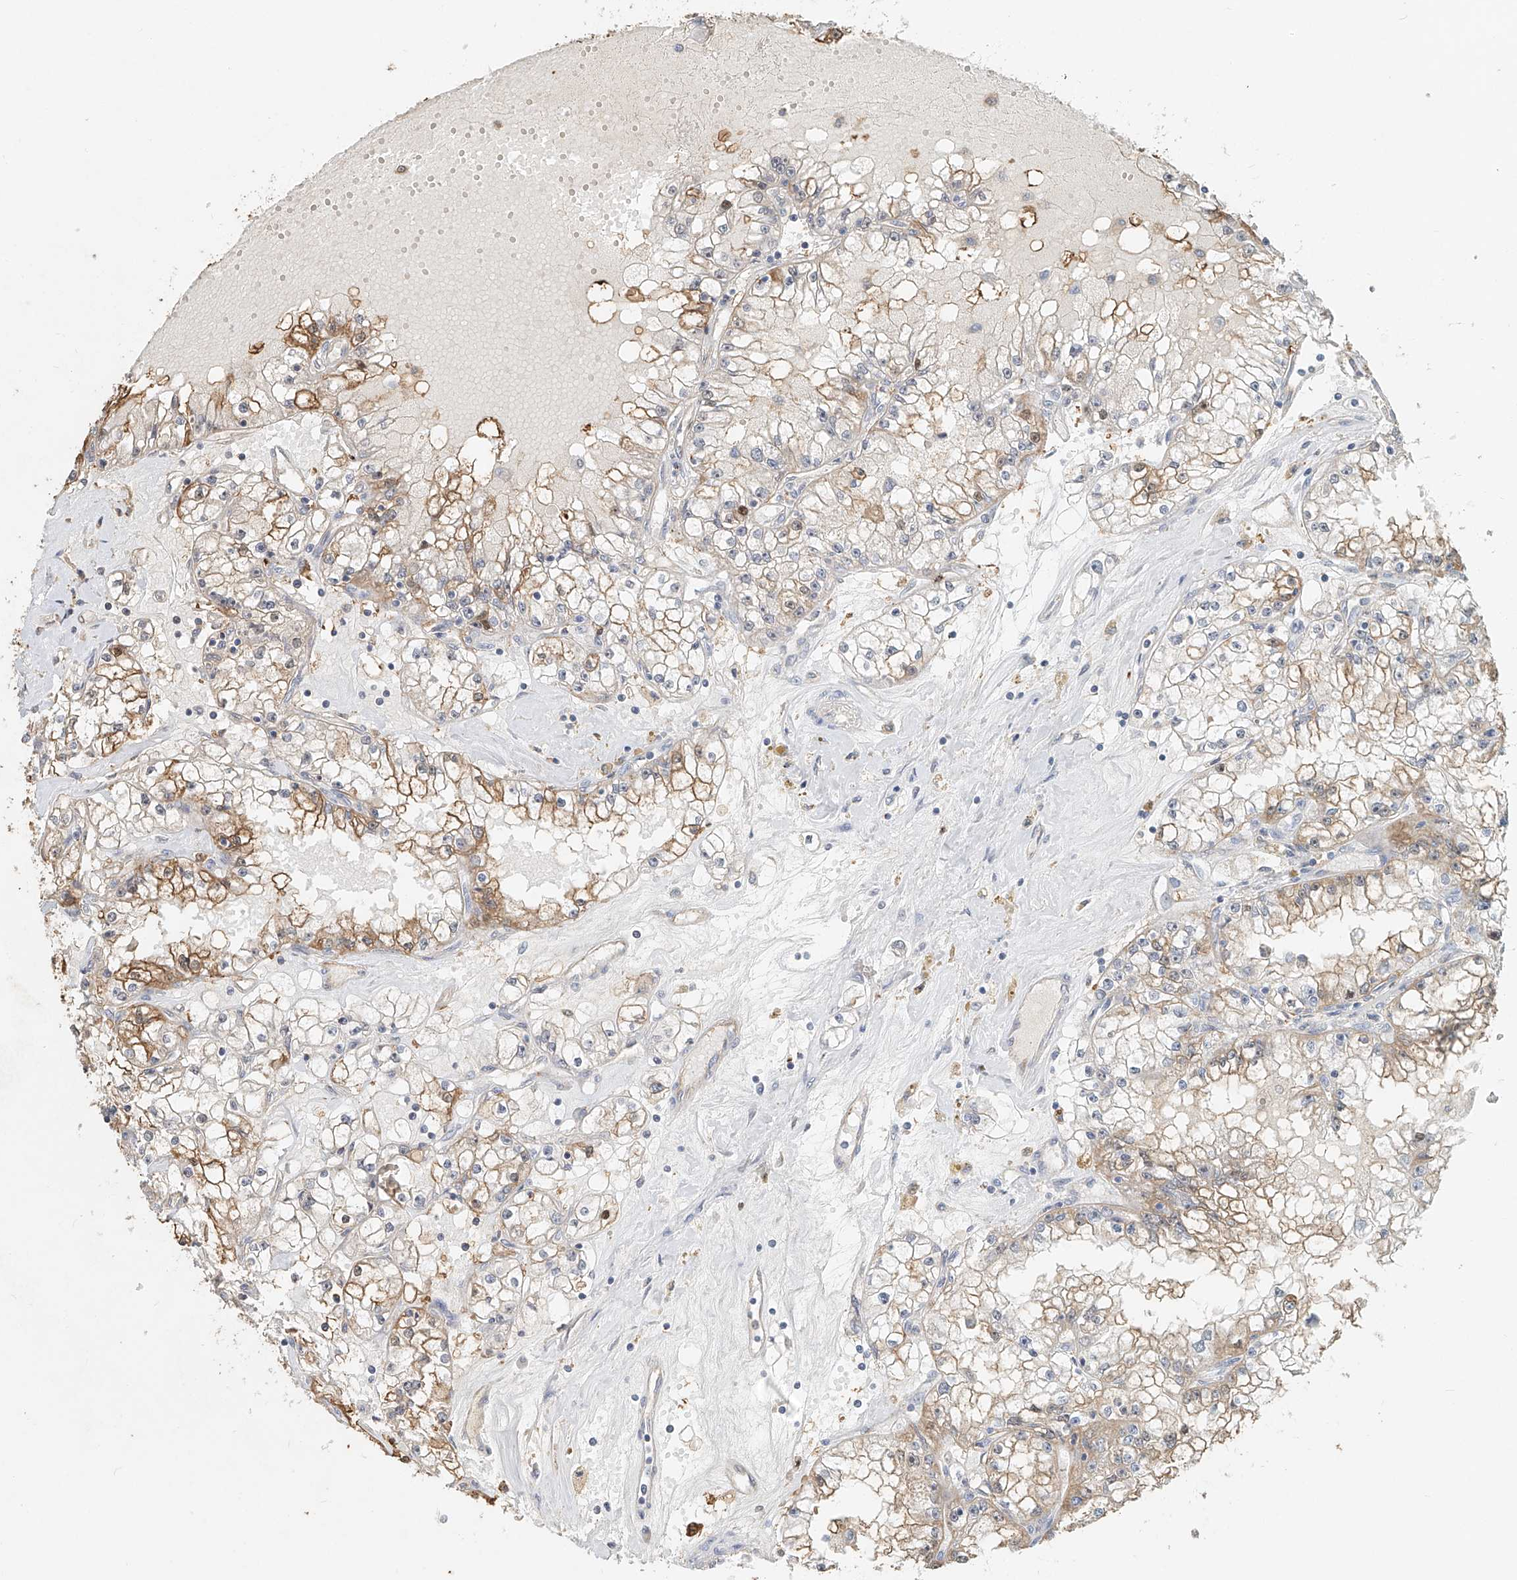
{"staining": {"intensity": "moderate", "quantity": "25%-75%", "location": "cytoplasmic/membranous"}, "tissue": "renal cancer", "cell_type": "Tumor cells", "image_type": "cancer", "snomed": [{"axis": "morphology", "description": "Adenocarcinoma, NOS"}, {"axis": "topography", "description": "Kidney"}], "caption": "Renal cancer (adenocarcinoma) was stained to show a protein in brown. There is medium levels of moderate cytoplasmic/membranous staining in approximately 25%-75% of tumor cells. The protein of interest is stained brown, and the nuclei are stained in blue (DAB (3,3'-diaminobenzidine) IHC with brightfield microscopy, high magnification).", "gene": "RMND1", "patient": {"sex": "male", "age": 56}}